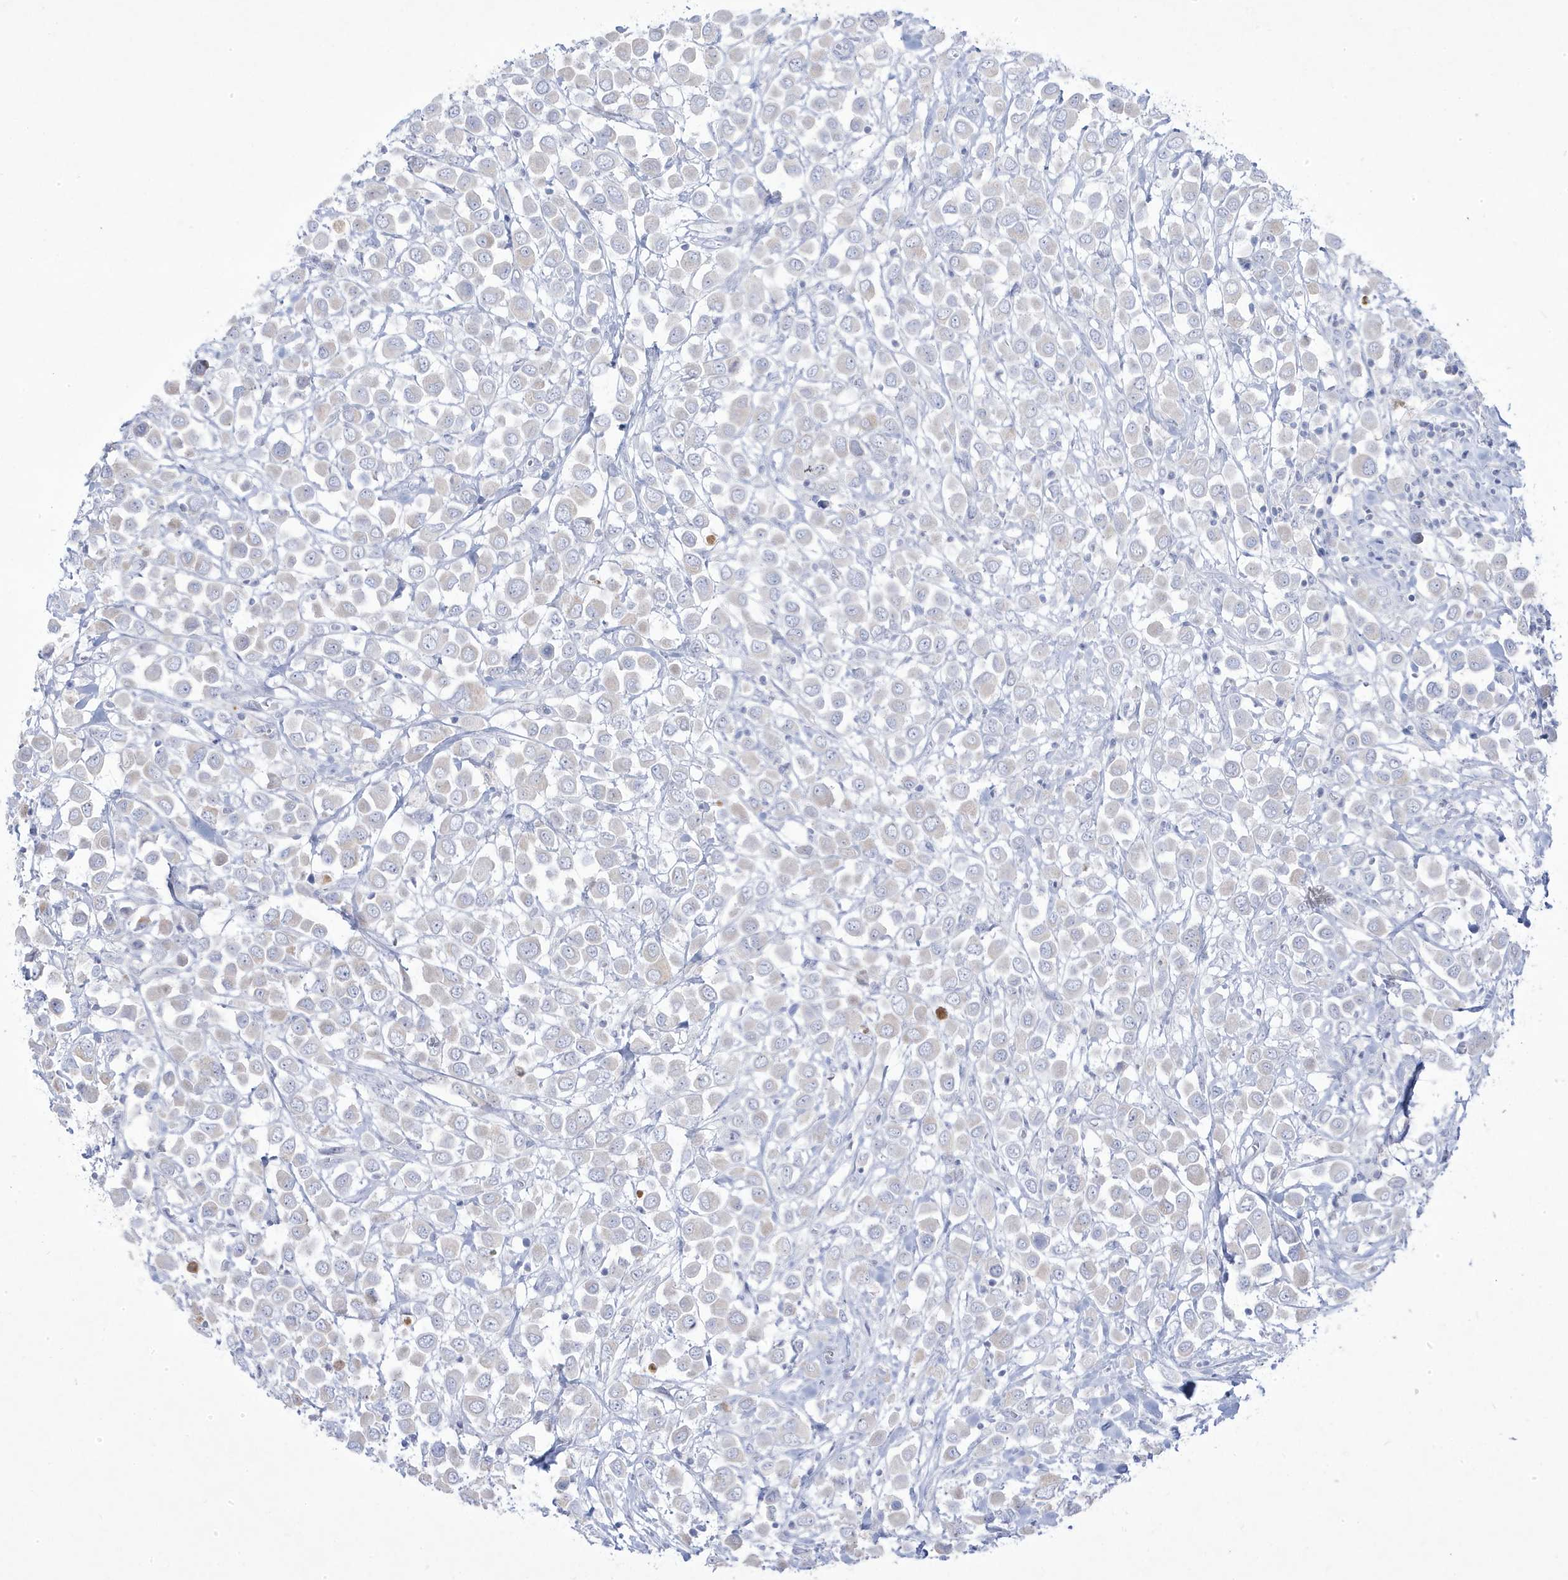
{"staining": {"intensity": "negative", "quantity": "none", "location": "none"}, "tissue": "breast cancer", "cell_type": "Tumor cells", "image_type": "cancer", "snomed": [{"axis": "morphology", "description": "Duct carcinoma"}, {"axis": "topography", "description": "Breast"}], "caption": "Human intraductal carcinoma (breast) stained for a protein using immunohistochemistry shows no expression in tumor cells.", "gene": "ADAMTSL3", "patient": {"sex": "female", "age": 61}}